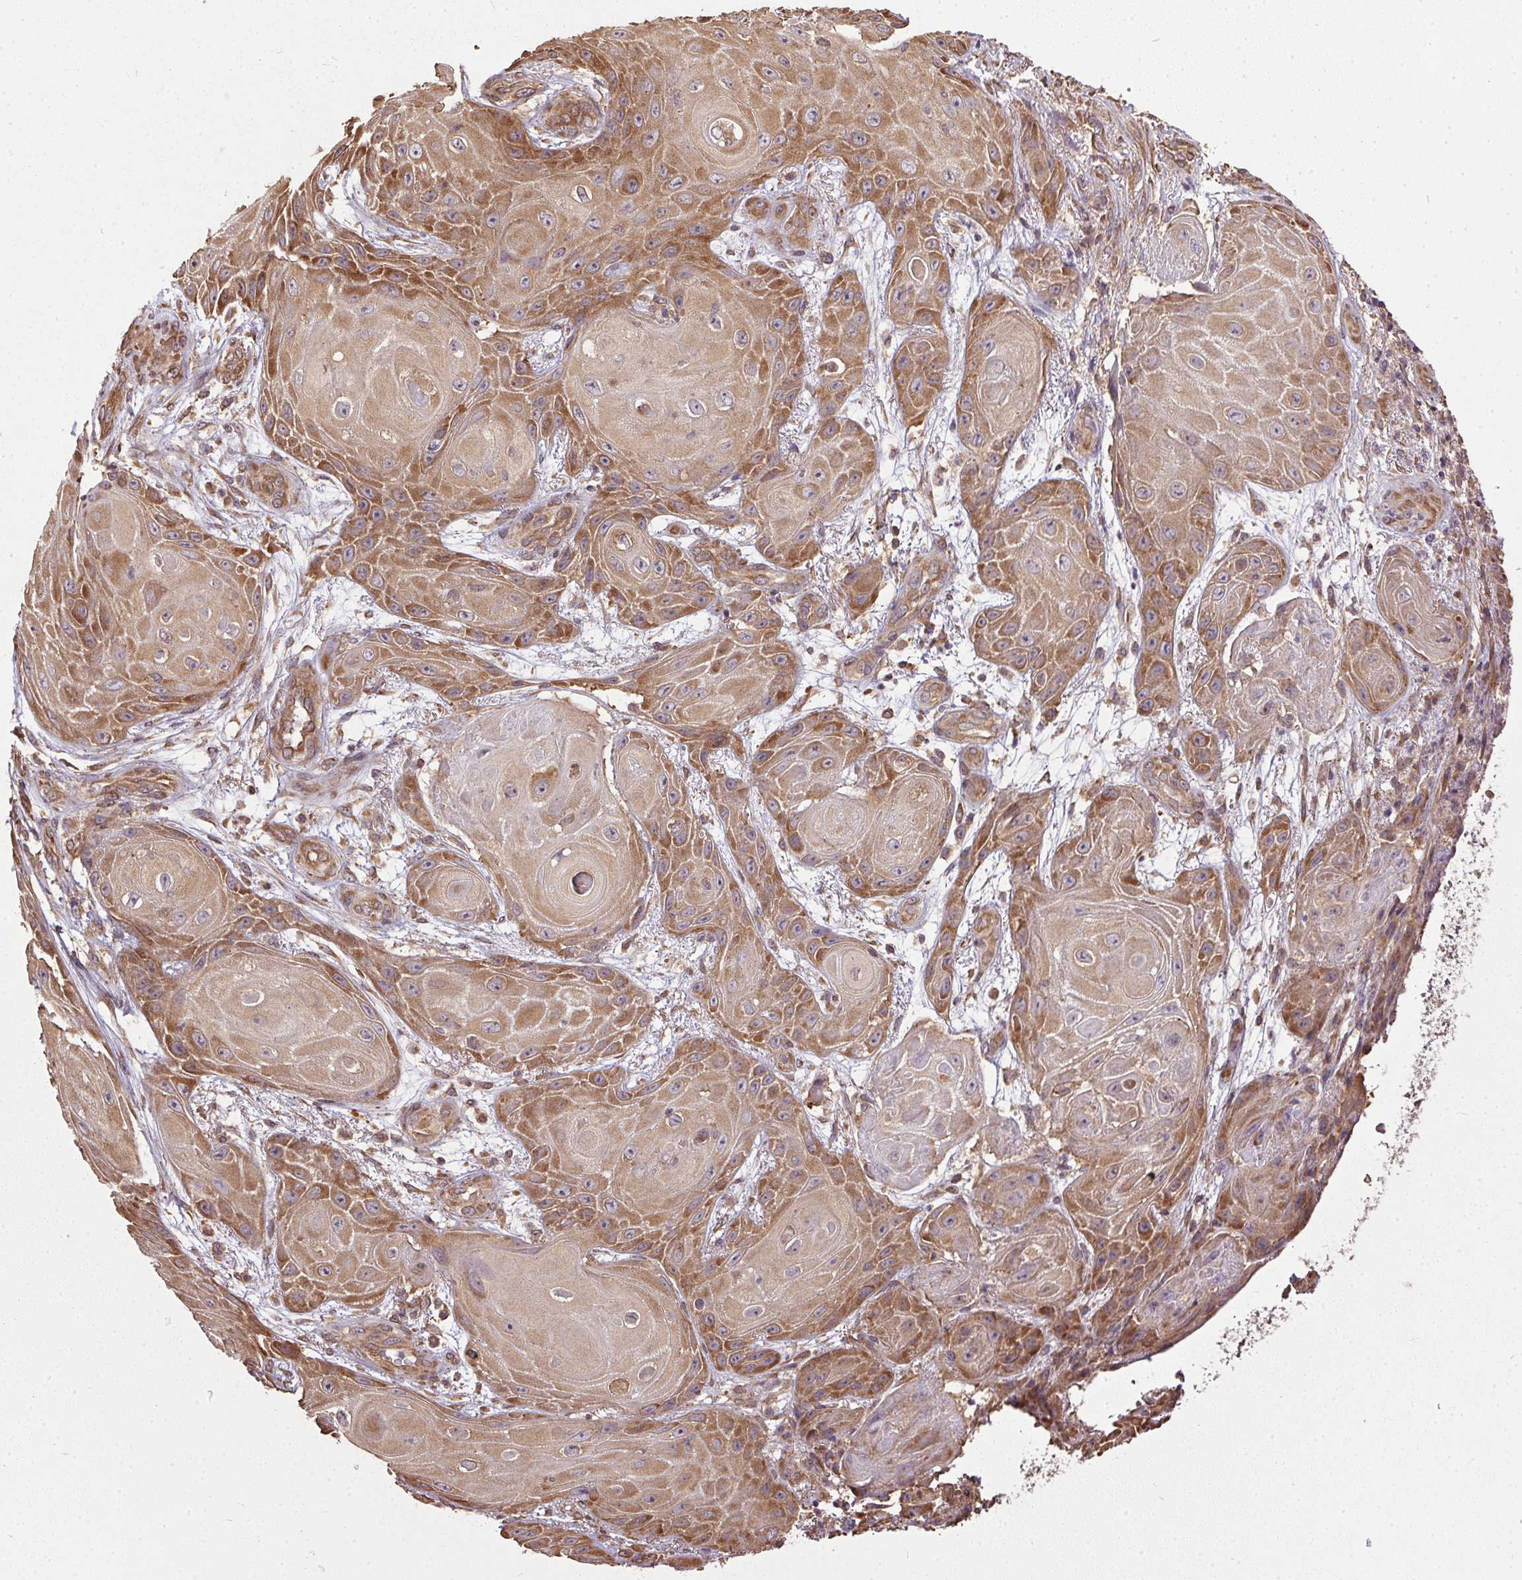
{"staining": {"intensity": "moderate", "quantity": ">75%", "location": "cytoplasmic/membranous"}, "tissue": "skin cancer", "cell_type": "Tumor cells", "image_type": "cancer", "snomed": [{"axis": "morphology", "description": "Squamous cell carcinoma, NOS"}, {"axis": "topography", "description": "Skin"}], "caption": "A photomicrograph showing moderate cytoplasmic/membranous staining in approximately >75% of tumor cells in skin cancer (squamous cell carcinoma), as visualized by brown immunohistochemical staining.", "gene": "EIF2S1", "patient": {"sex": "male", "age": 62}}